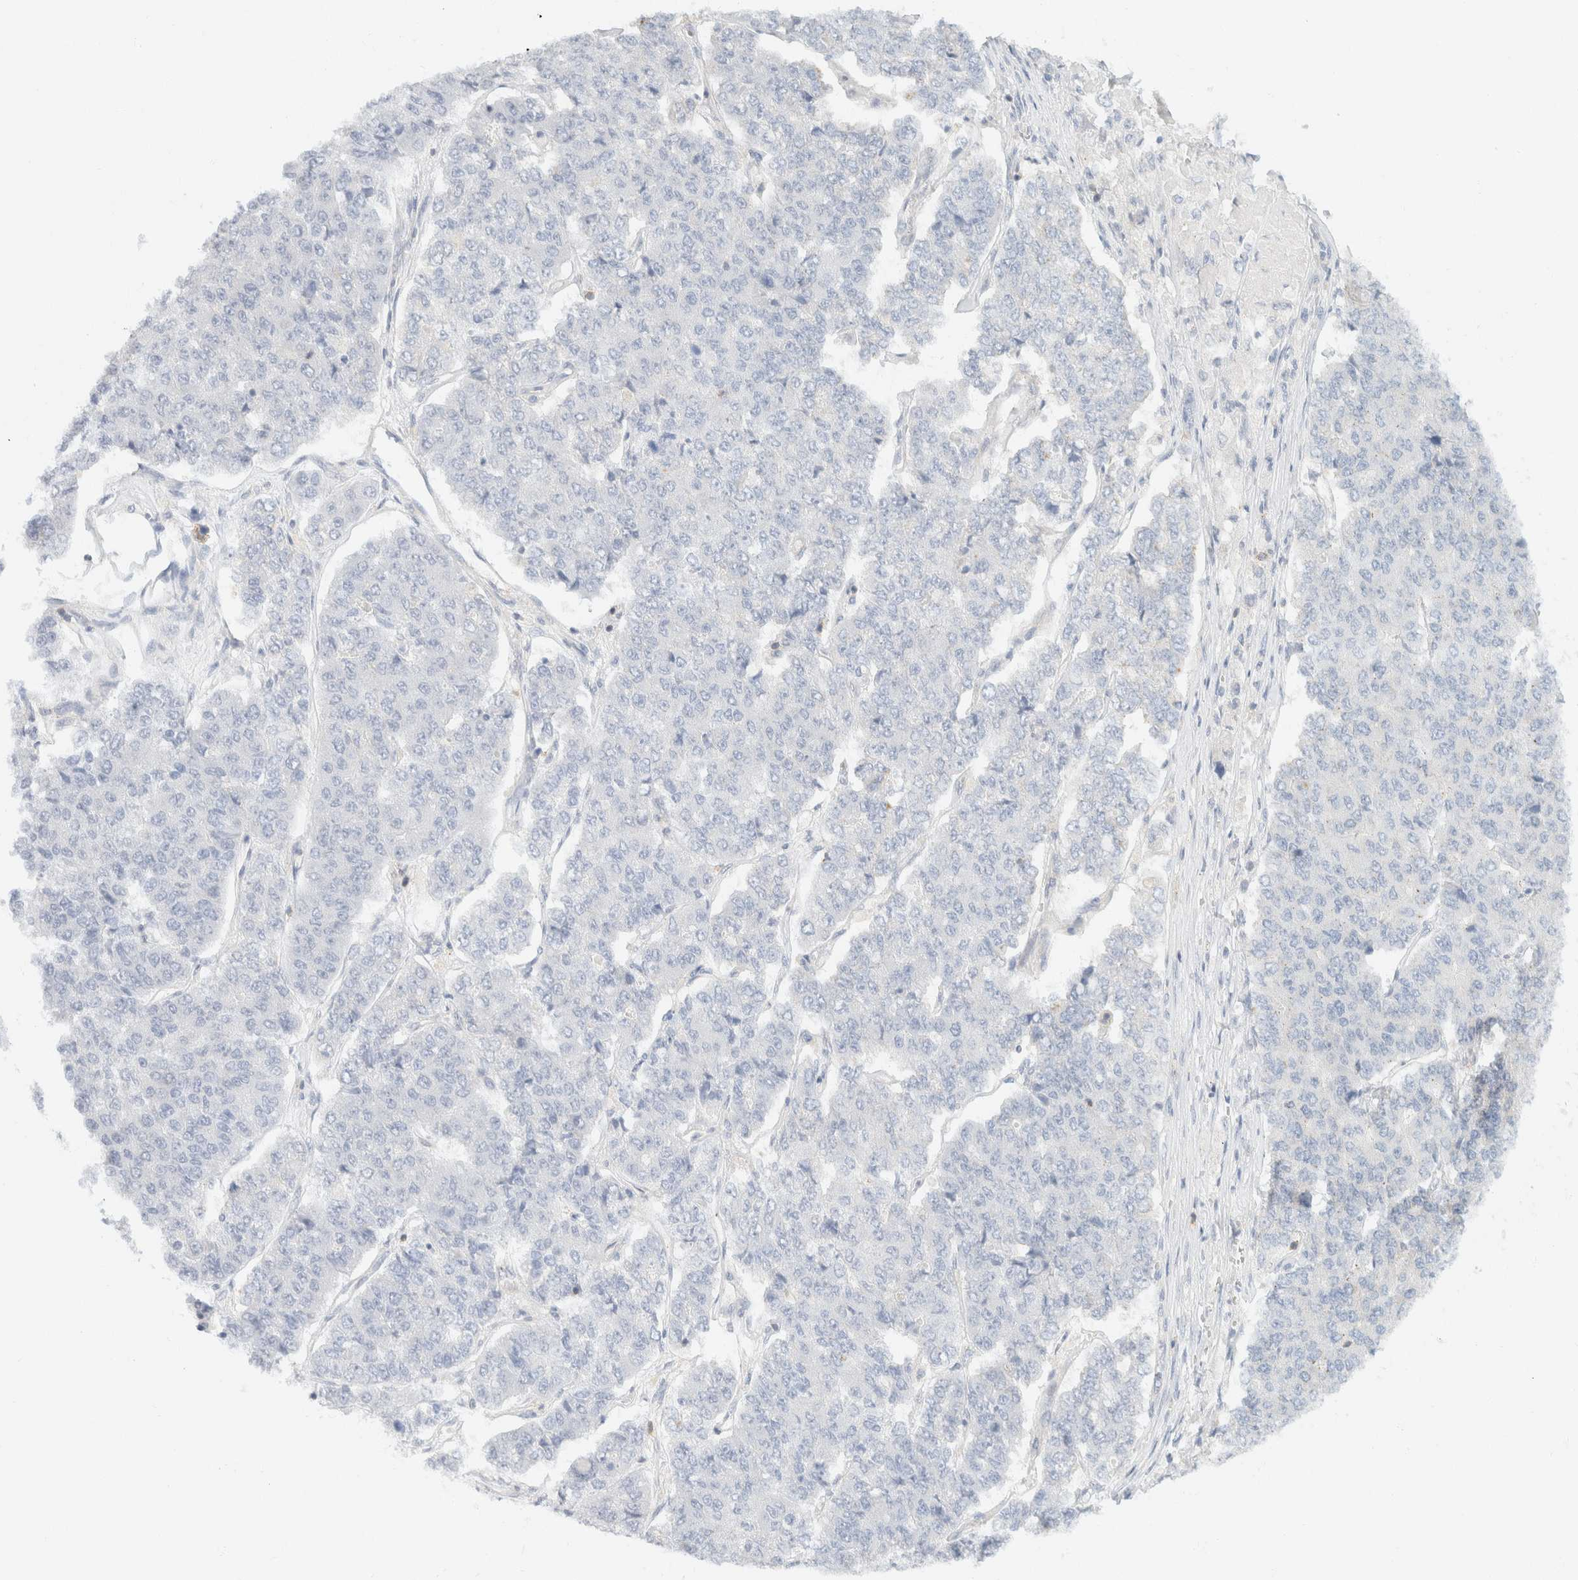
{"staining": {"intensity": "negative", "quantity": "none", "location": "none"}, "tissue": "pancreatic cancer", "cell_type": "Tumor cells", "image_type": "cancer", "snomed": [{"axis": "morphology", "description": "Adenocarcinoma, NOS"}, {"axis": "topography", "description": "Pancreas"}], "caption": "Immunohistochemical staining of human pancreatic adenocarcinoma demonstrates no significant positivity in tumor cells.", "gene": "SH3GLB2", "patient": {"sex": "male", "age": 50}}